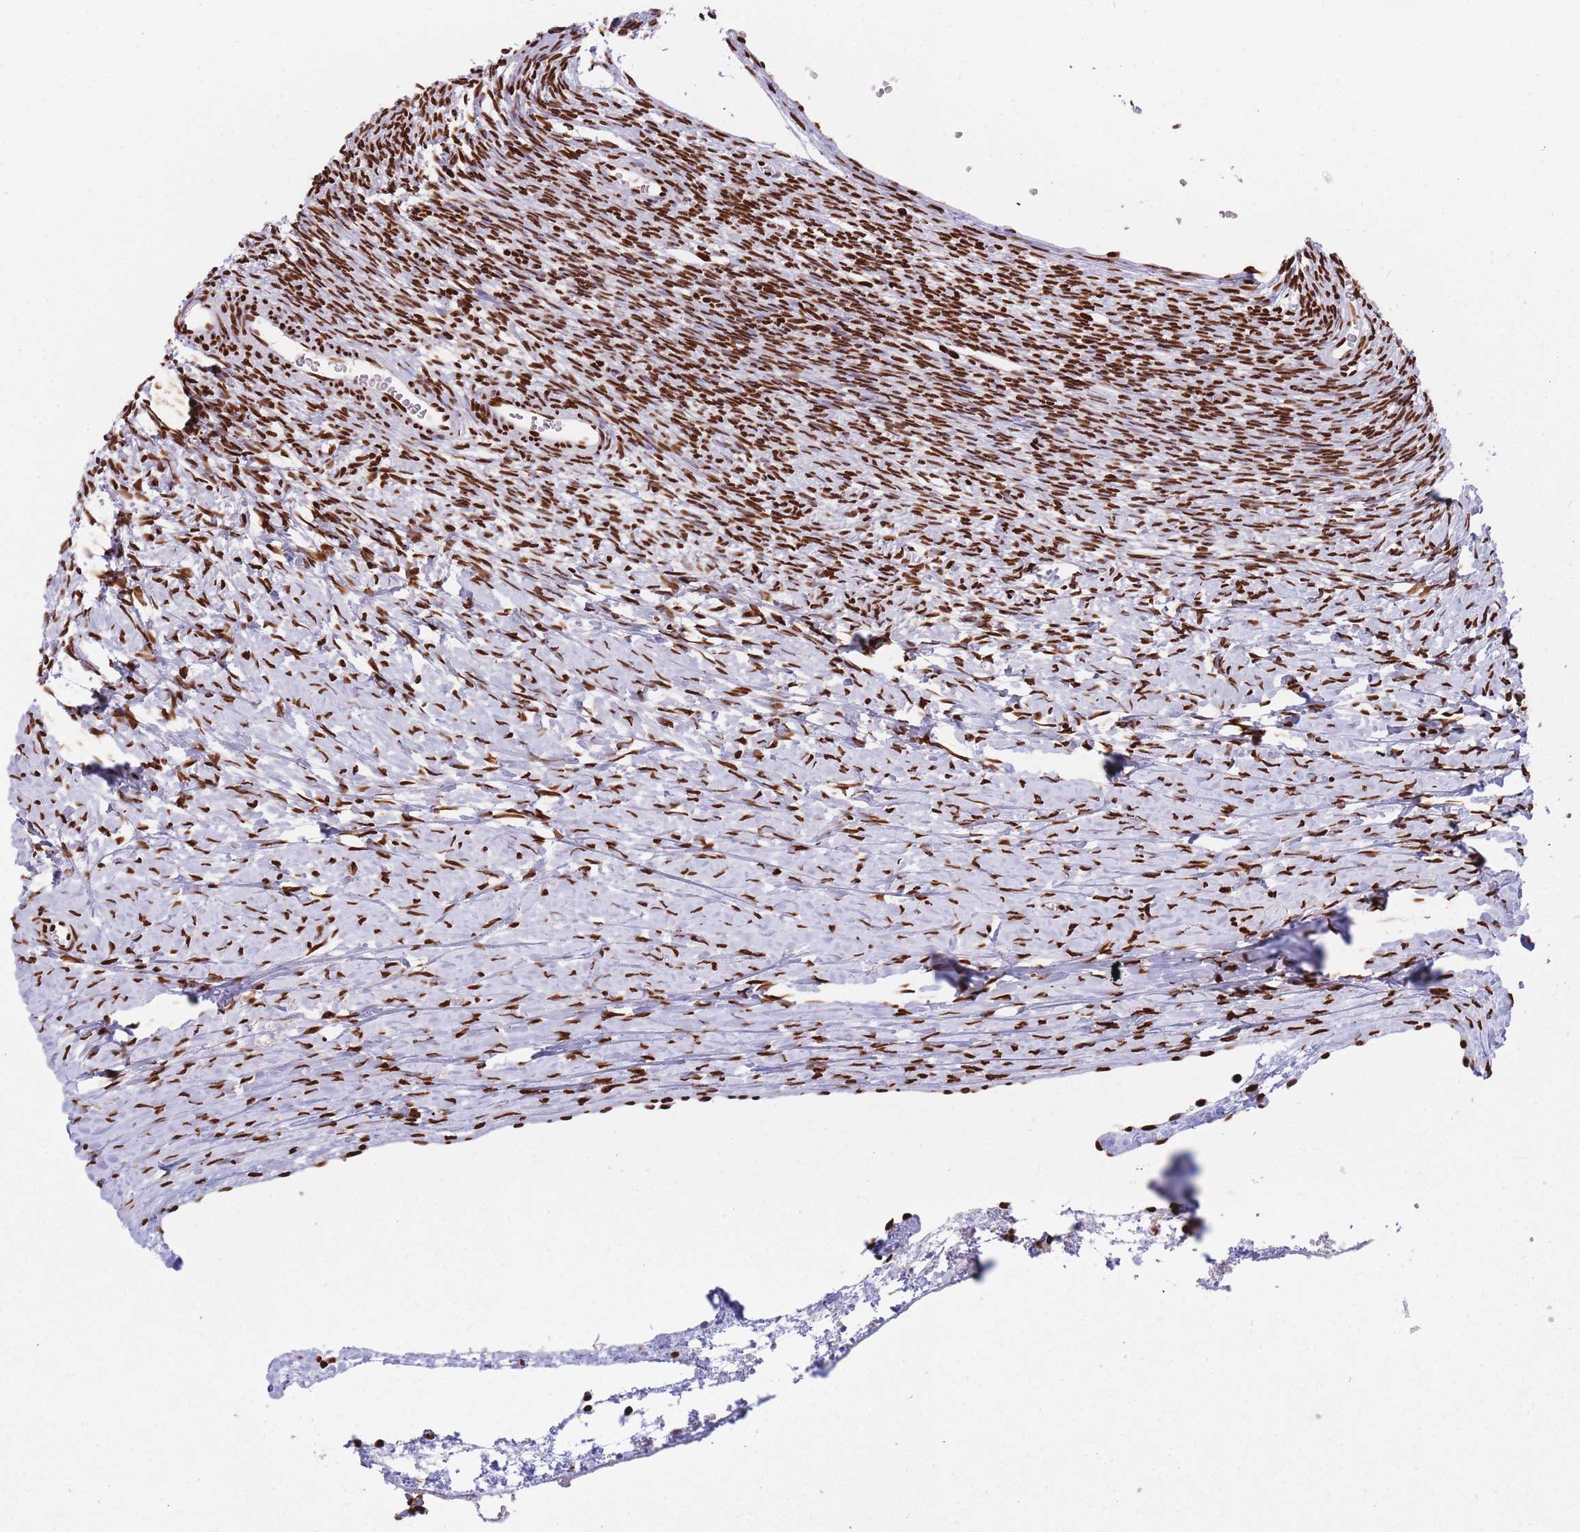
{"staining": {"intensity": "strong", "quantity": ">75%", "location": "nuclear"}, "tissue": "ovary", "cell_type": "Ovarian stroma cells", "image_type": "normal", "snomed": [{"axis": "morphology", "description": "Normal tissue, NOS"}, {"axis": "topography", "description": "Ovary"}], "caption": "The micrograph exhibits a brown stain indicating the presence of a protein in the nuclear of ovarian stroma cells in ovary.", "gene": "HNRNPUL1", "patient": {"sex": "female", "age": 39}}